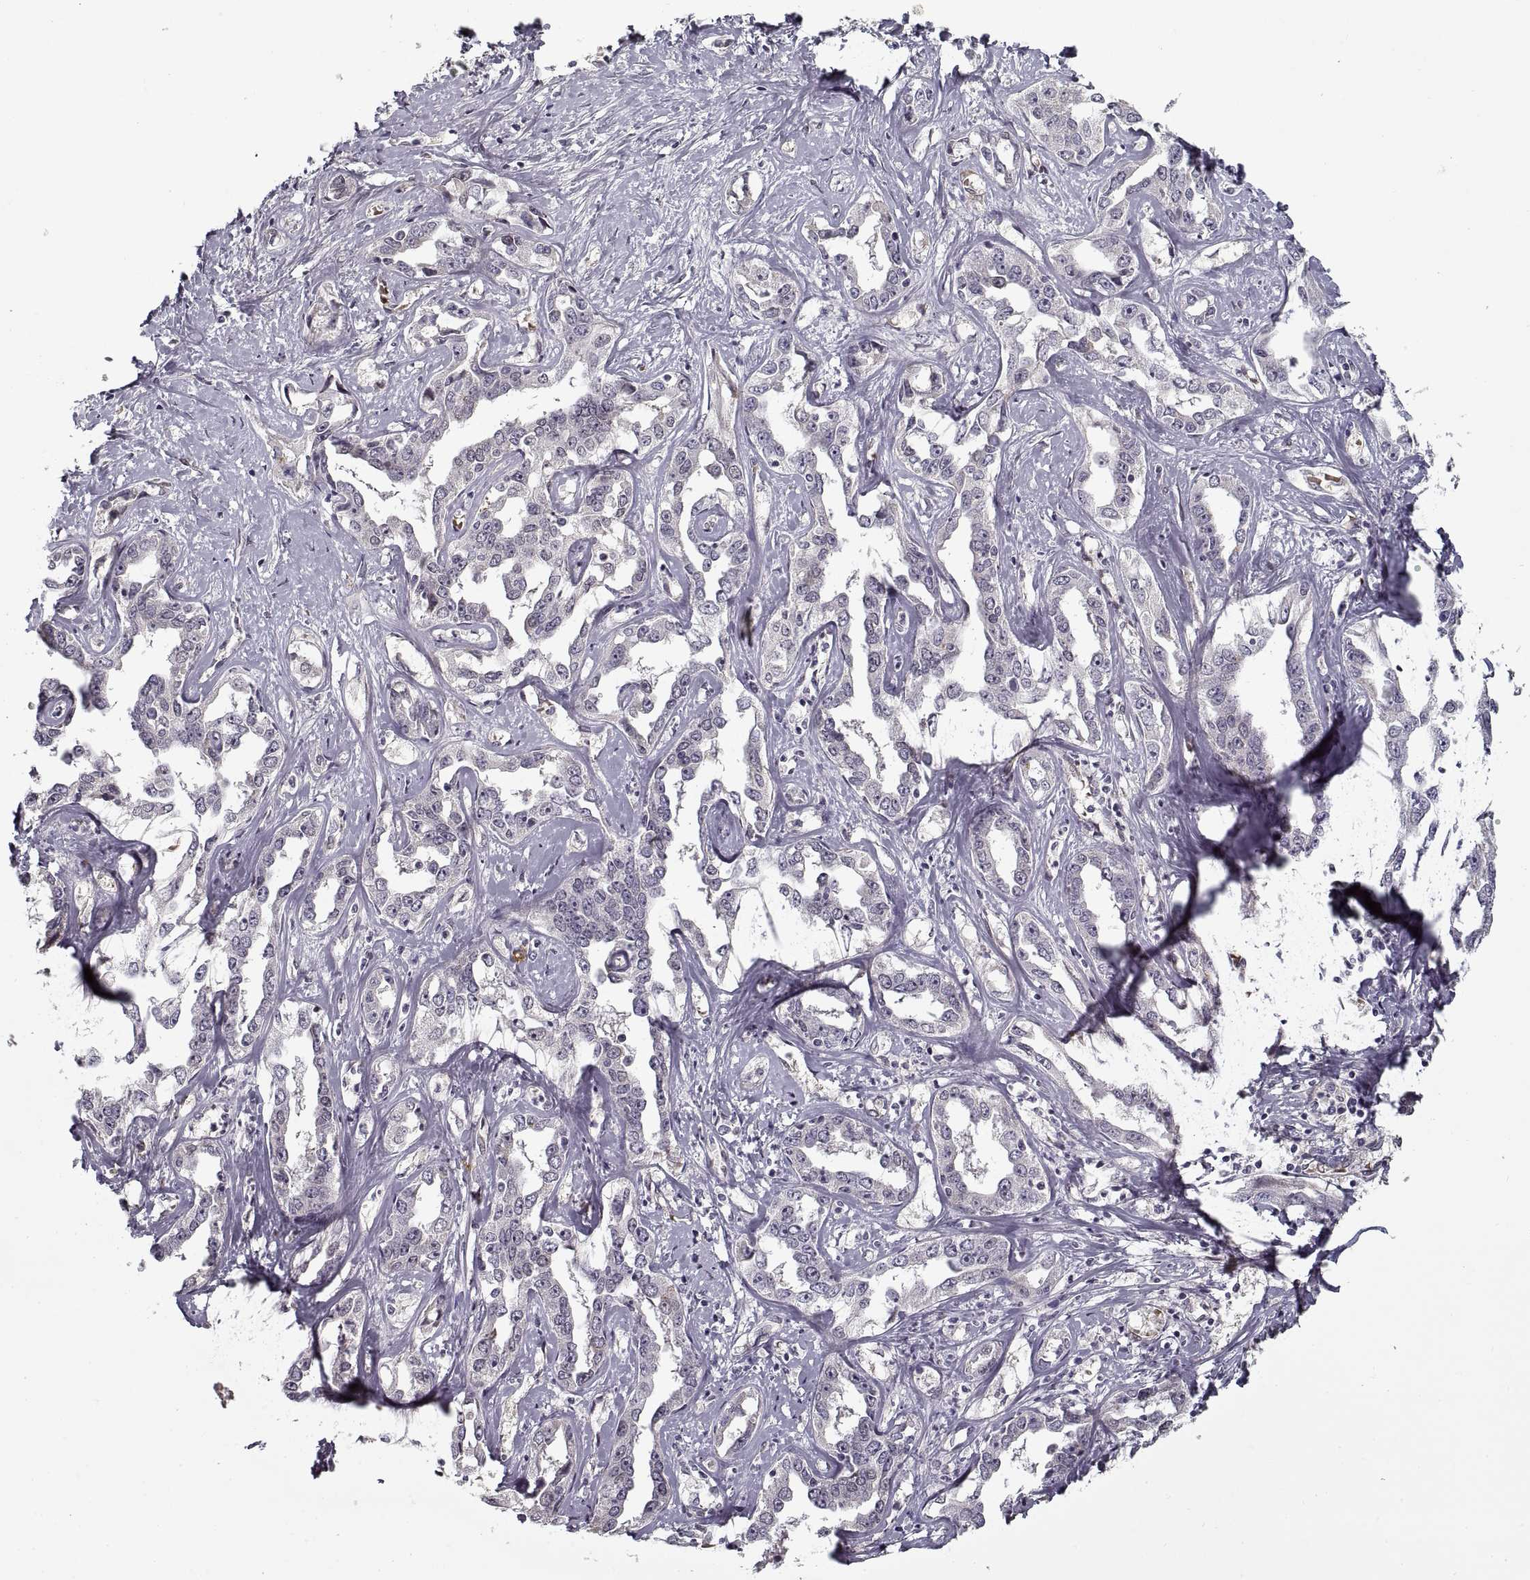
{"staining": {"intensity": "negative", "quantity": "none", "location": "none"}, "tissue": "liver cancer", "cell_type": "Tumor cells", "image_type": "cancer", "snomed": [{"axis": "morphology", "description": "Cholangiocarcinoma"}, {"axis": "topography", "description": "Liver"}], "caption": "Tumor cells are negative for brown protein staining in liver cholangiocarcinoma. (DAB immunohistochemistry, high magnification).", "gene": "LAMB2", "patient": {"sex": "male", "age": 59}}